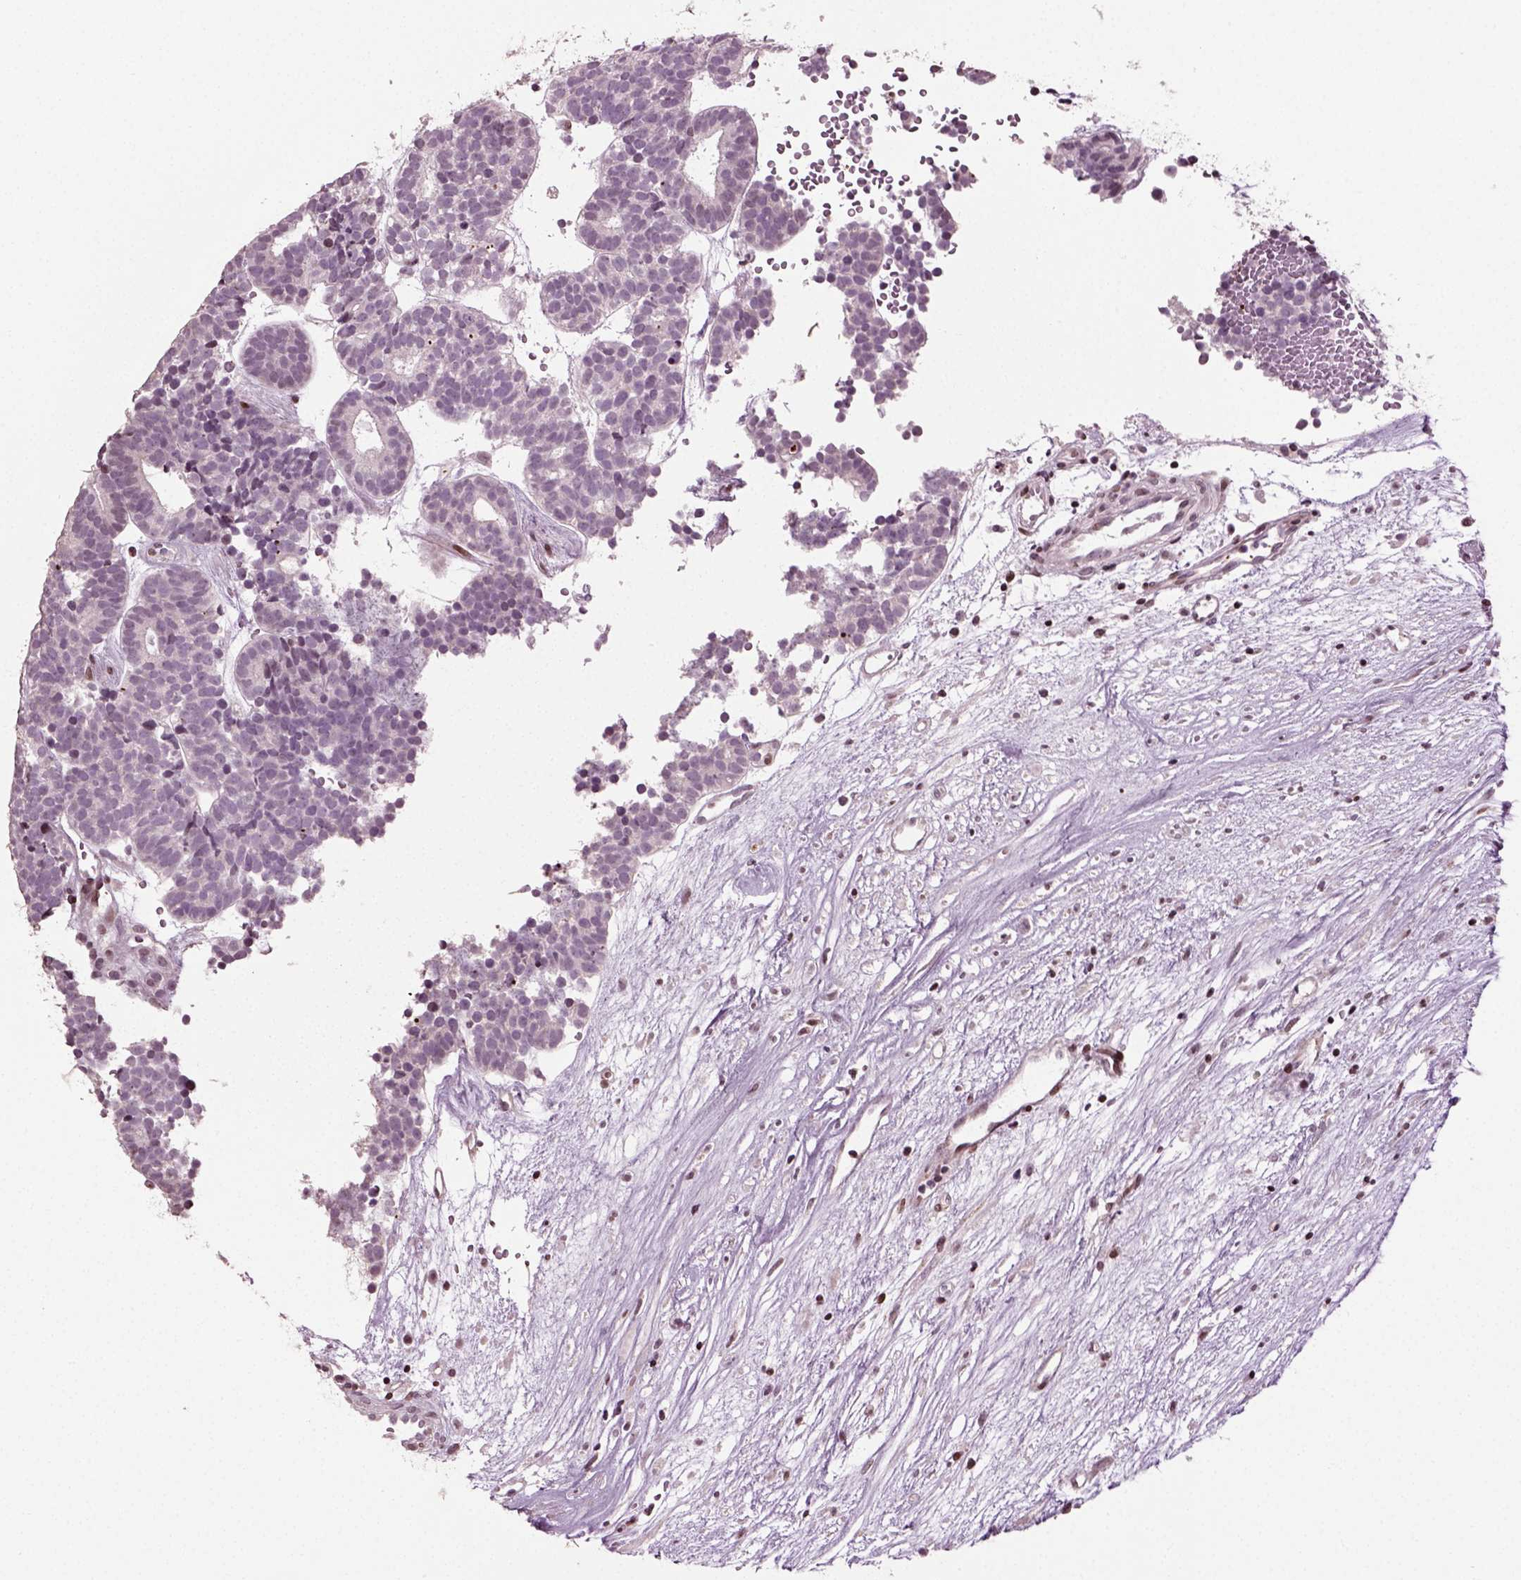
{"staining": {"intensity": "moderate", "quantity": "<25%", "location": "nuclear"}, "tissue": "head and neck cancer", "cell_type": "Tumor cells", "image_type": "cancer", "snomed": [{"axis": "morphology", "description": "Adenocarcinoma, NOS"}, {"axis": "topography", "description": "Head-Neck"}], "caption": "Immunohistochemical staining of head and neck cancer (adenocarcinoma) demonstrates moderate nuclear protein staining in approximately <25% of tumor cells.", "gene": "HEYL", "patient": {"sex": "female", "age": 81}}